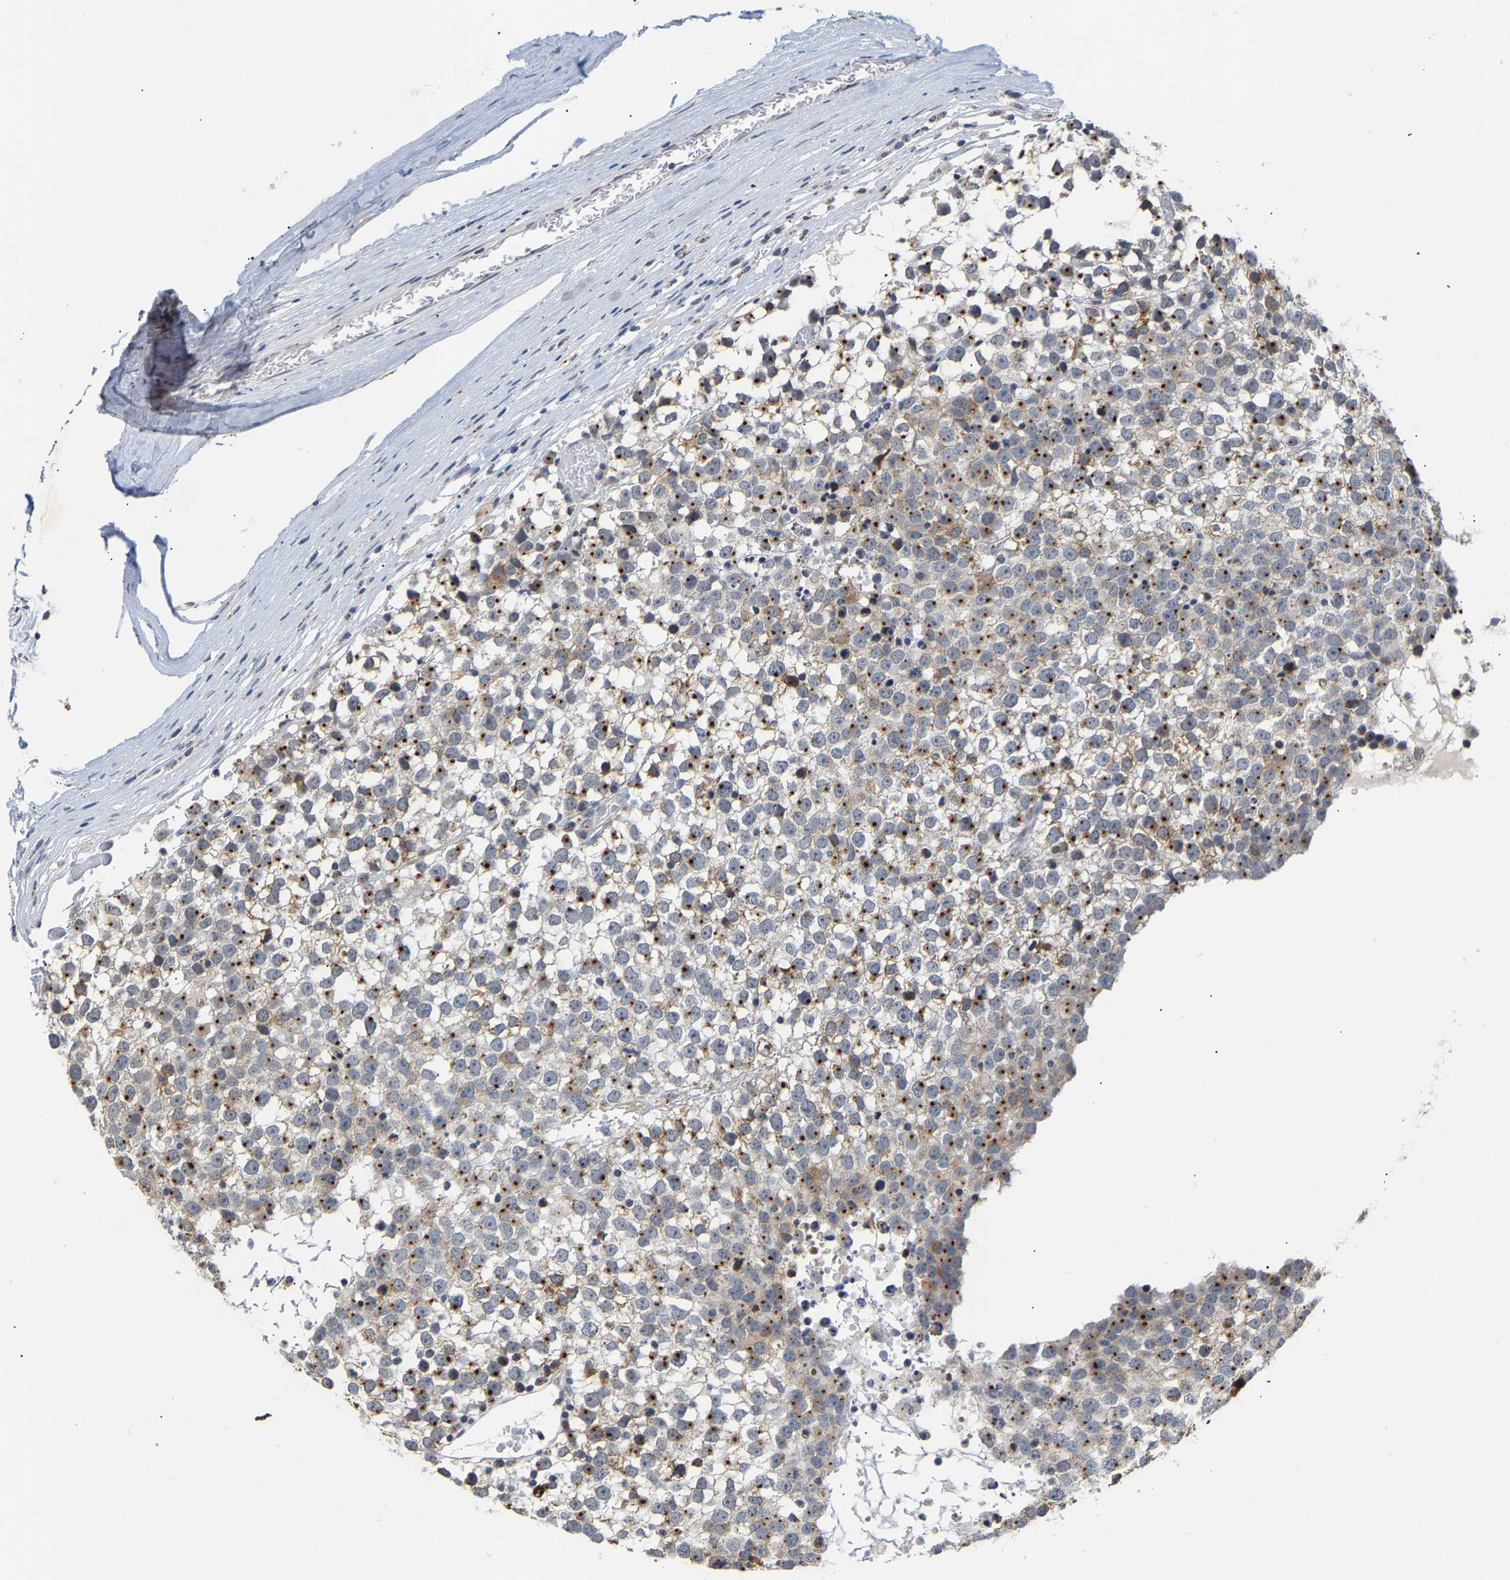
{"staining": {"intensity": "moderate", "quantity": ">75%", "location": "cytoplasmic/membranous"}, "tissue": "testis cancer", "cell_type": "Tumor cells", "image_type": "cancer", "snomed": [{"axis": "morphology", "description": "Seminoma, NOS"}, {"axis": "topography", "description": "Testis"}], "caption": "IHC of seminoma (testis) reveals medium levels of moderate cytoplasmic/membranous expression in about >75% of tumor cells.", "gene": "PCNT", "patient": {"sex": "male", "age": 65}}